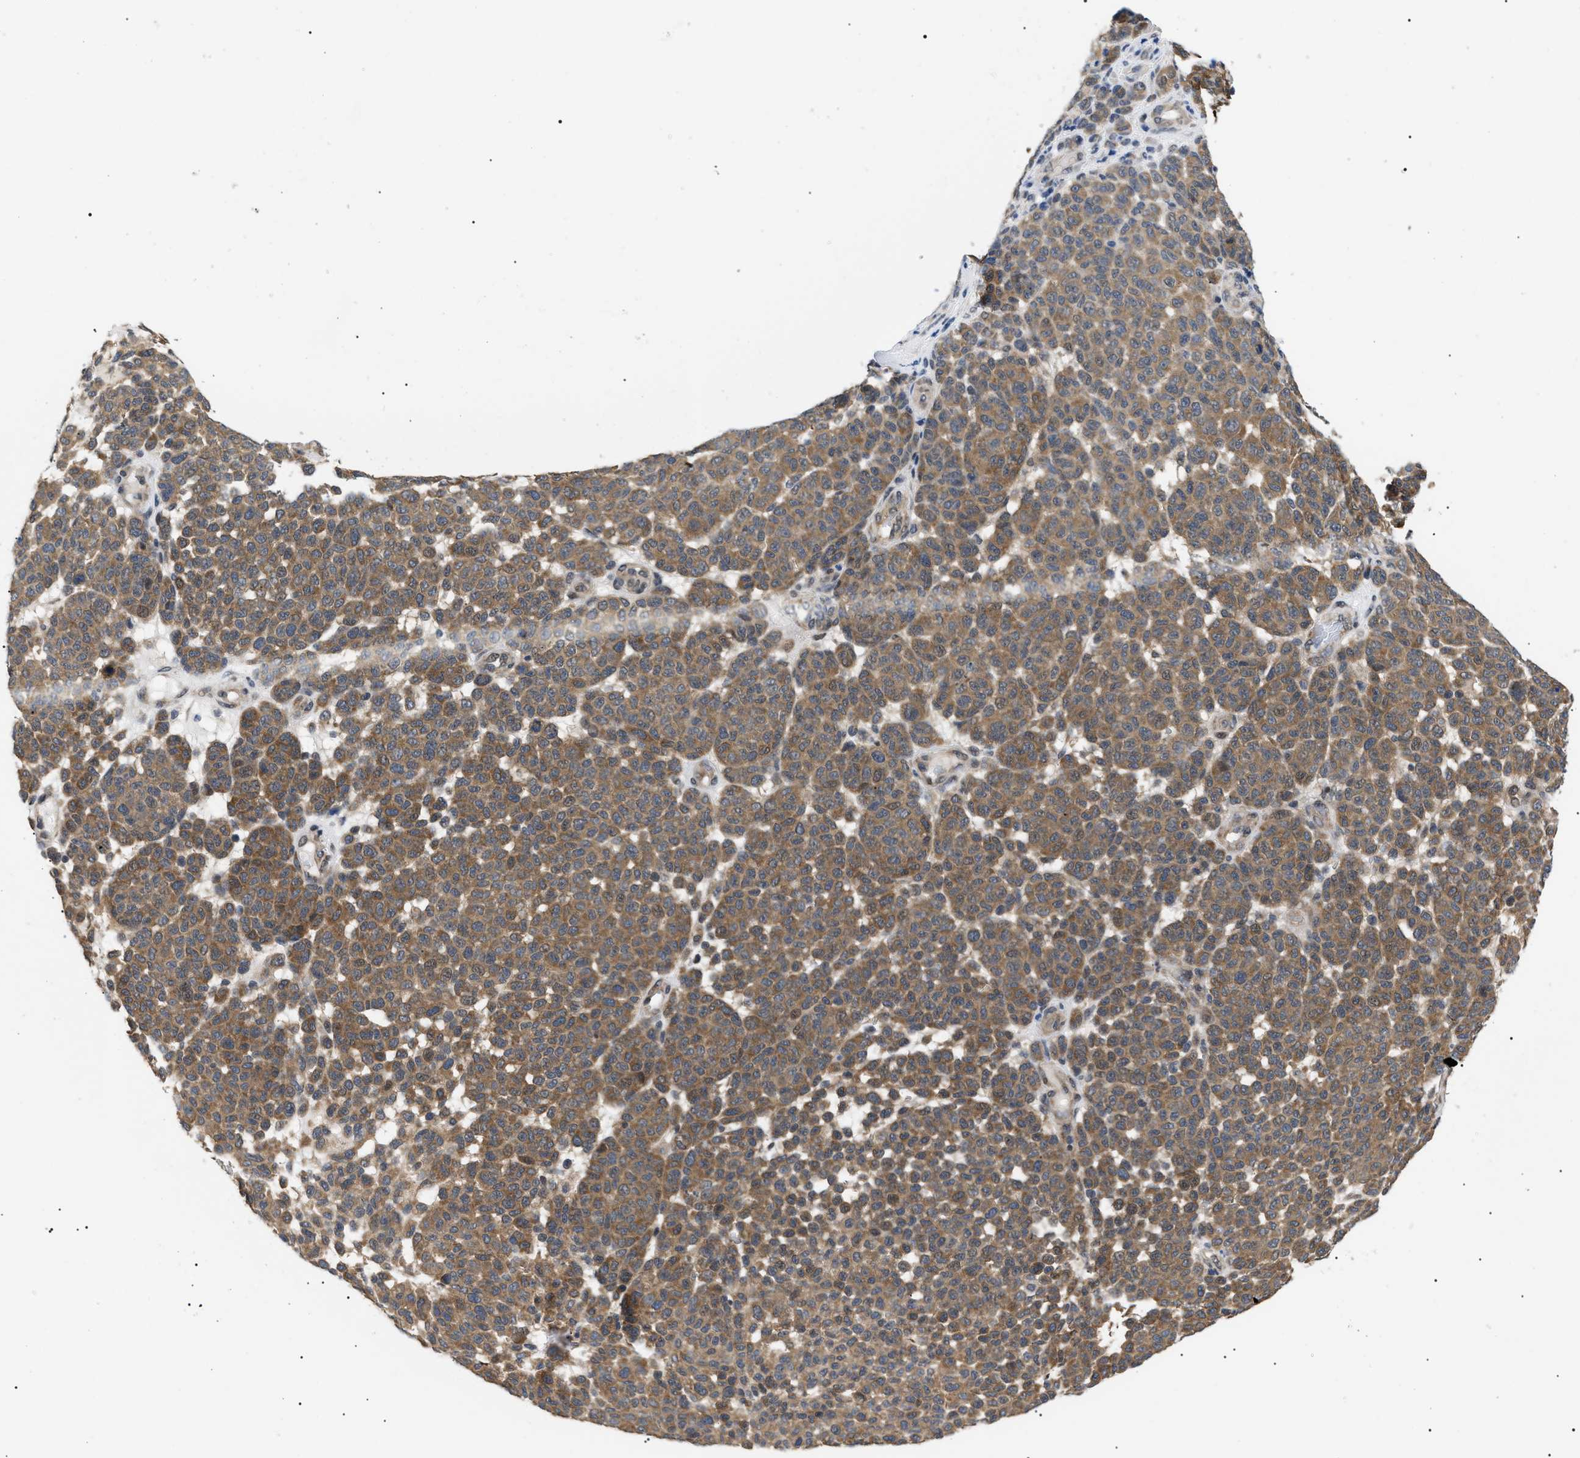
{"staining": {"intensity": "moderate", "quantity": ">75%", "location": "cytoplasmic/membranous,nuclear"}, "tissue": "melanoma", "cell_type": "Tumor cells", "image_type": "cancer", "snomed": [{"axis": "morphology", "description": "Malignant melanoma, NOS"}, {"axis": "topography", "description": "Skin"}], "caption": "Immunohistochemistry (IHC) photomicrograph of melanoma stained for a protein (brown), which shows medium levels of moderate cytoplasmic/membranous and nuclear expression in approximately >75% of tumor cells.", "gene": "GARRE1", "patient": {"sex": "male", "age": 59}}